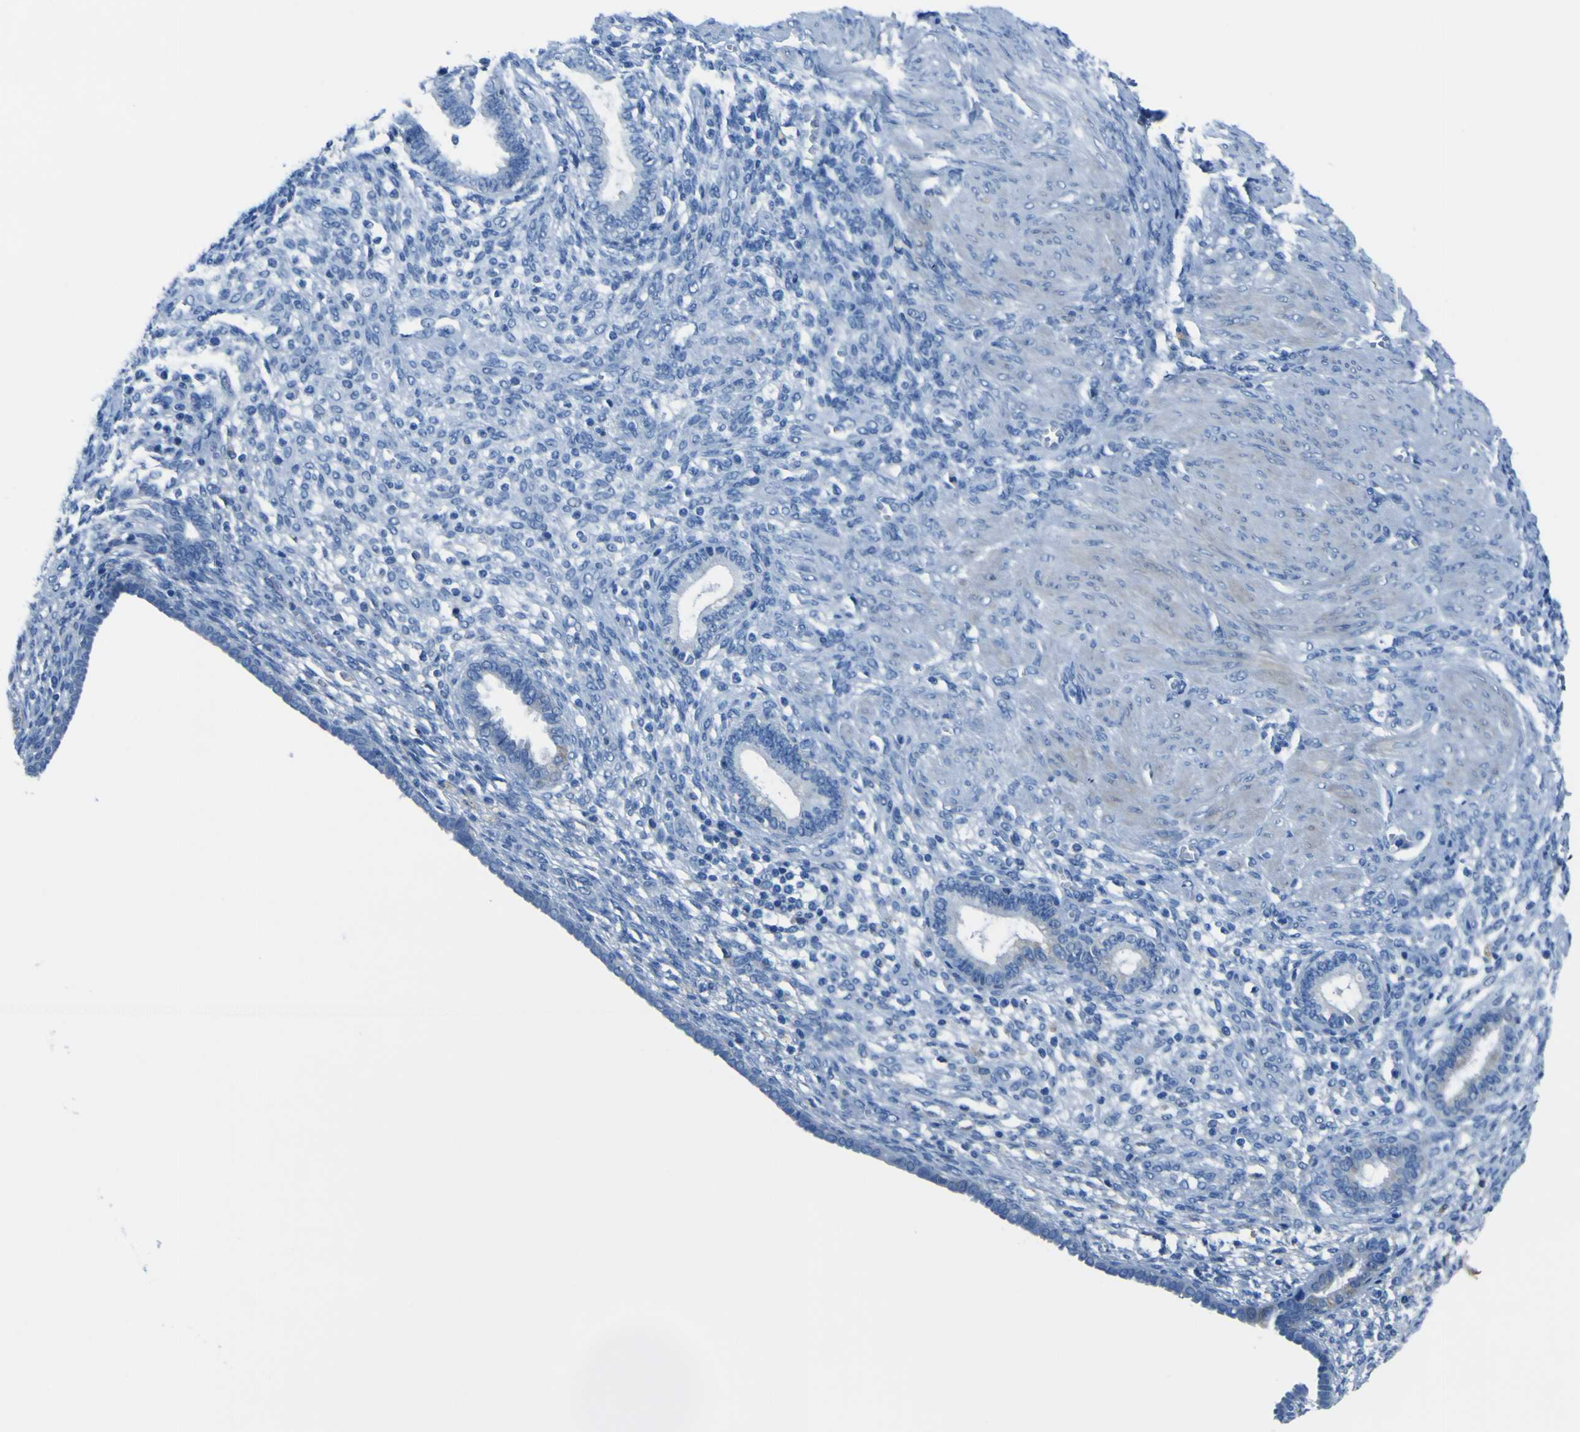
{"staining": {"intensity": "negative", "quantity": "none", "location": "none"}, "tissue": "endometrium", "cell_type": "Cells in endometrial stroma", "image_type": "normal", "snomed": [{"axis": "morphology", "description": "Normal tissue, NOS"}, {"axis": "topography", "description": "Endometrium"}], "caption": "This photomicrograph is of unremarkable endometrium stained with immunohistochemistry to label a protein in brown with the nuclei are counter-stained blue. There is no positivity in cells in endometrial stroma.", "gene": "ACSL1", "patient": {"sex": "female", "age": 72}}